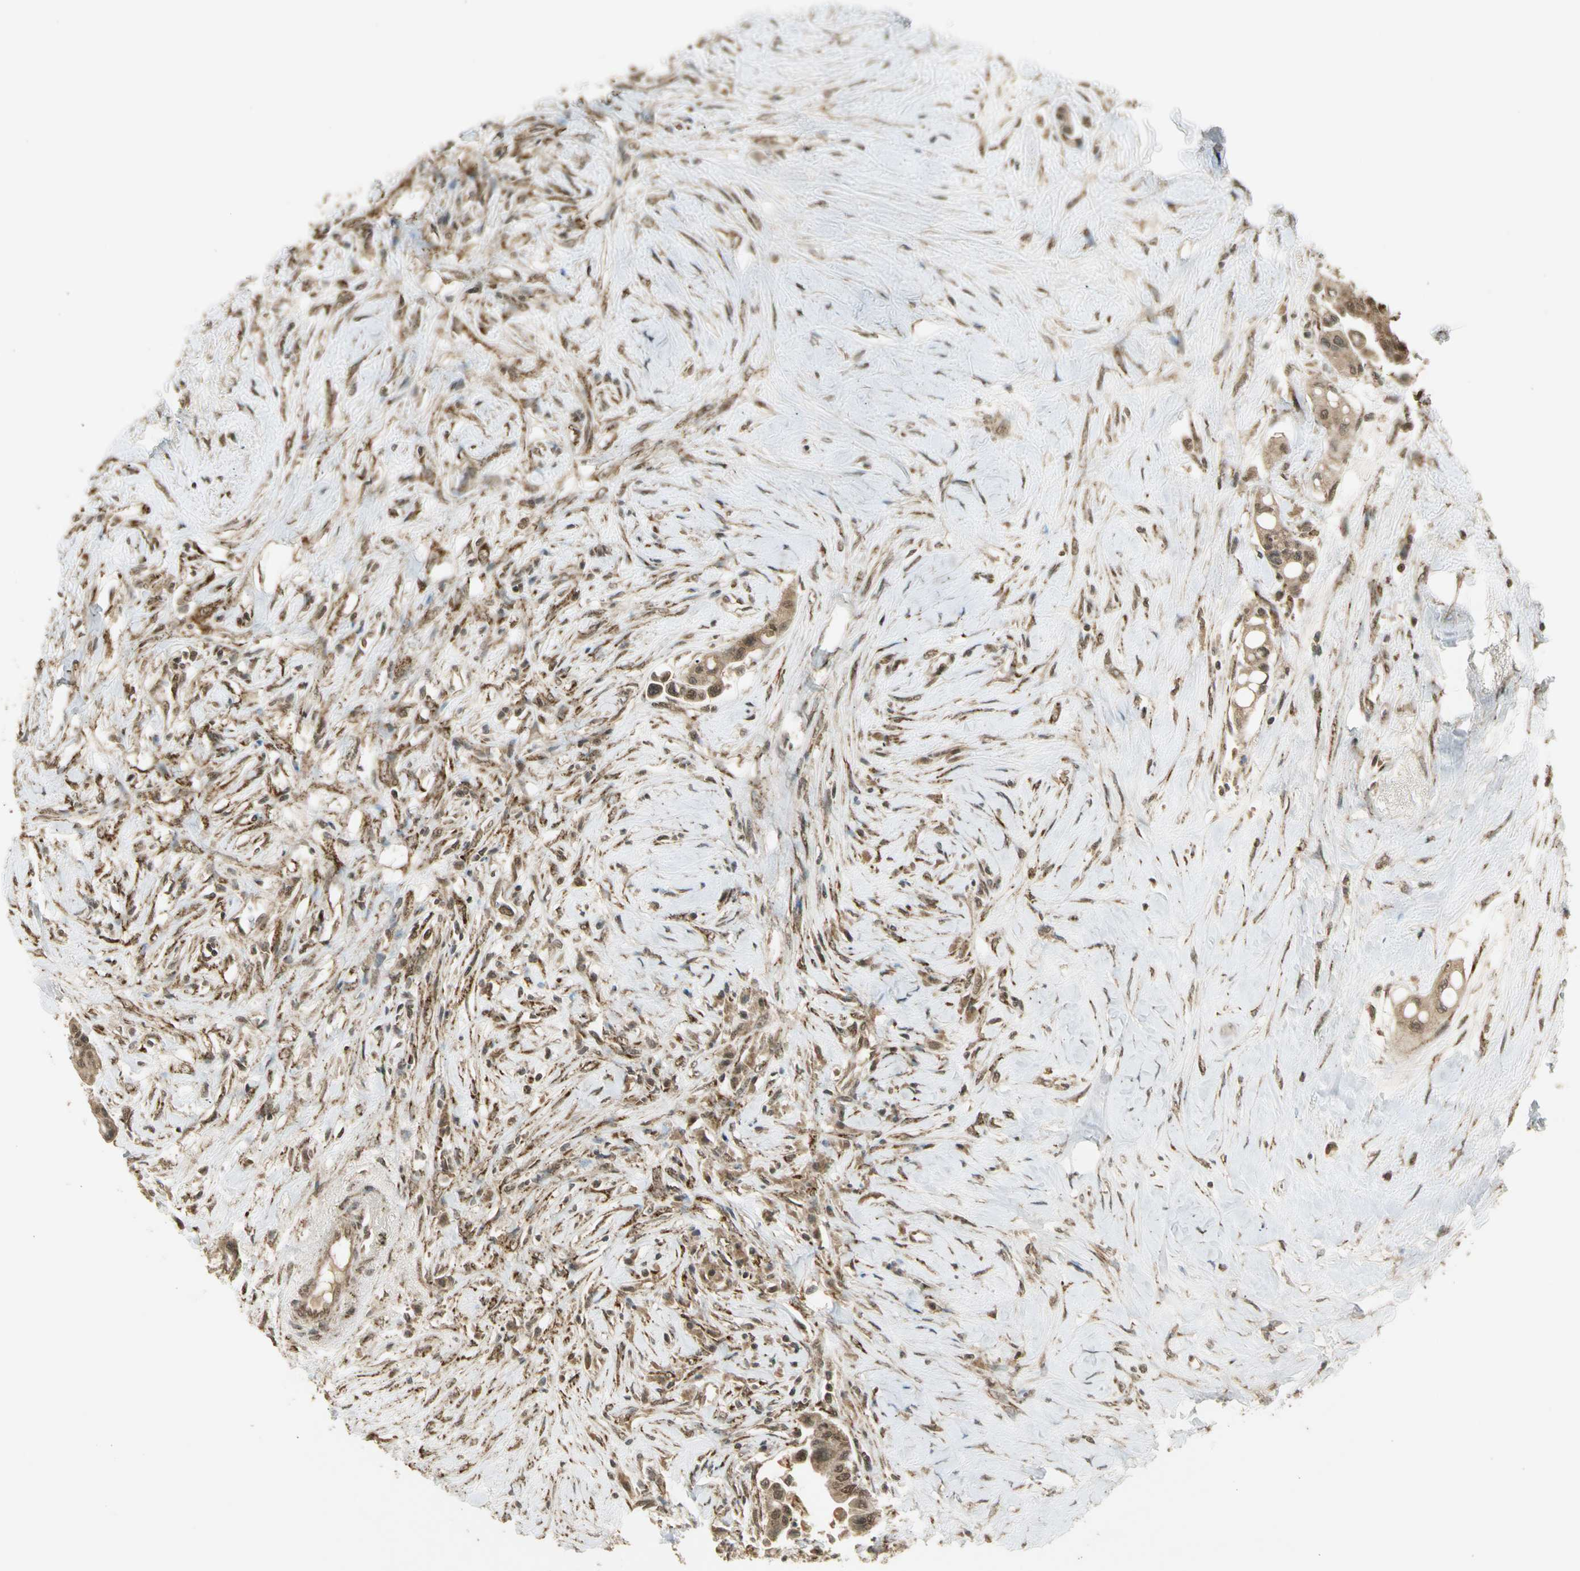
{"staining": {"intensity": "moderate", "quantity": ">75%", "location": "cytoplasmic/membranous,nuclear"}, "tissue": "colorectal cancer", "cell_type": "Tumor cells", "image_type": "cancer", "snomed": [{"axis": "morphology", "description": "Normal tissue, NOS"}, {"axis": "morphology", "description": "Adenocarcinoma, NOS"}, {"axis": "topography", "description": "Colon"}], "caption": "High-magnification brightfield microscopy of colorectal cancer stained with DAB (3,3'-diaminobenzidine) (brown) and counterstained with hematoxylin (blue). tumor cells exhibit moderate cytoplasmic/membranous and nuclear expression is identified in approximately>75% of cells.", "gene": "ZNF135", "patient": {"sex": "male", "age": 82}}